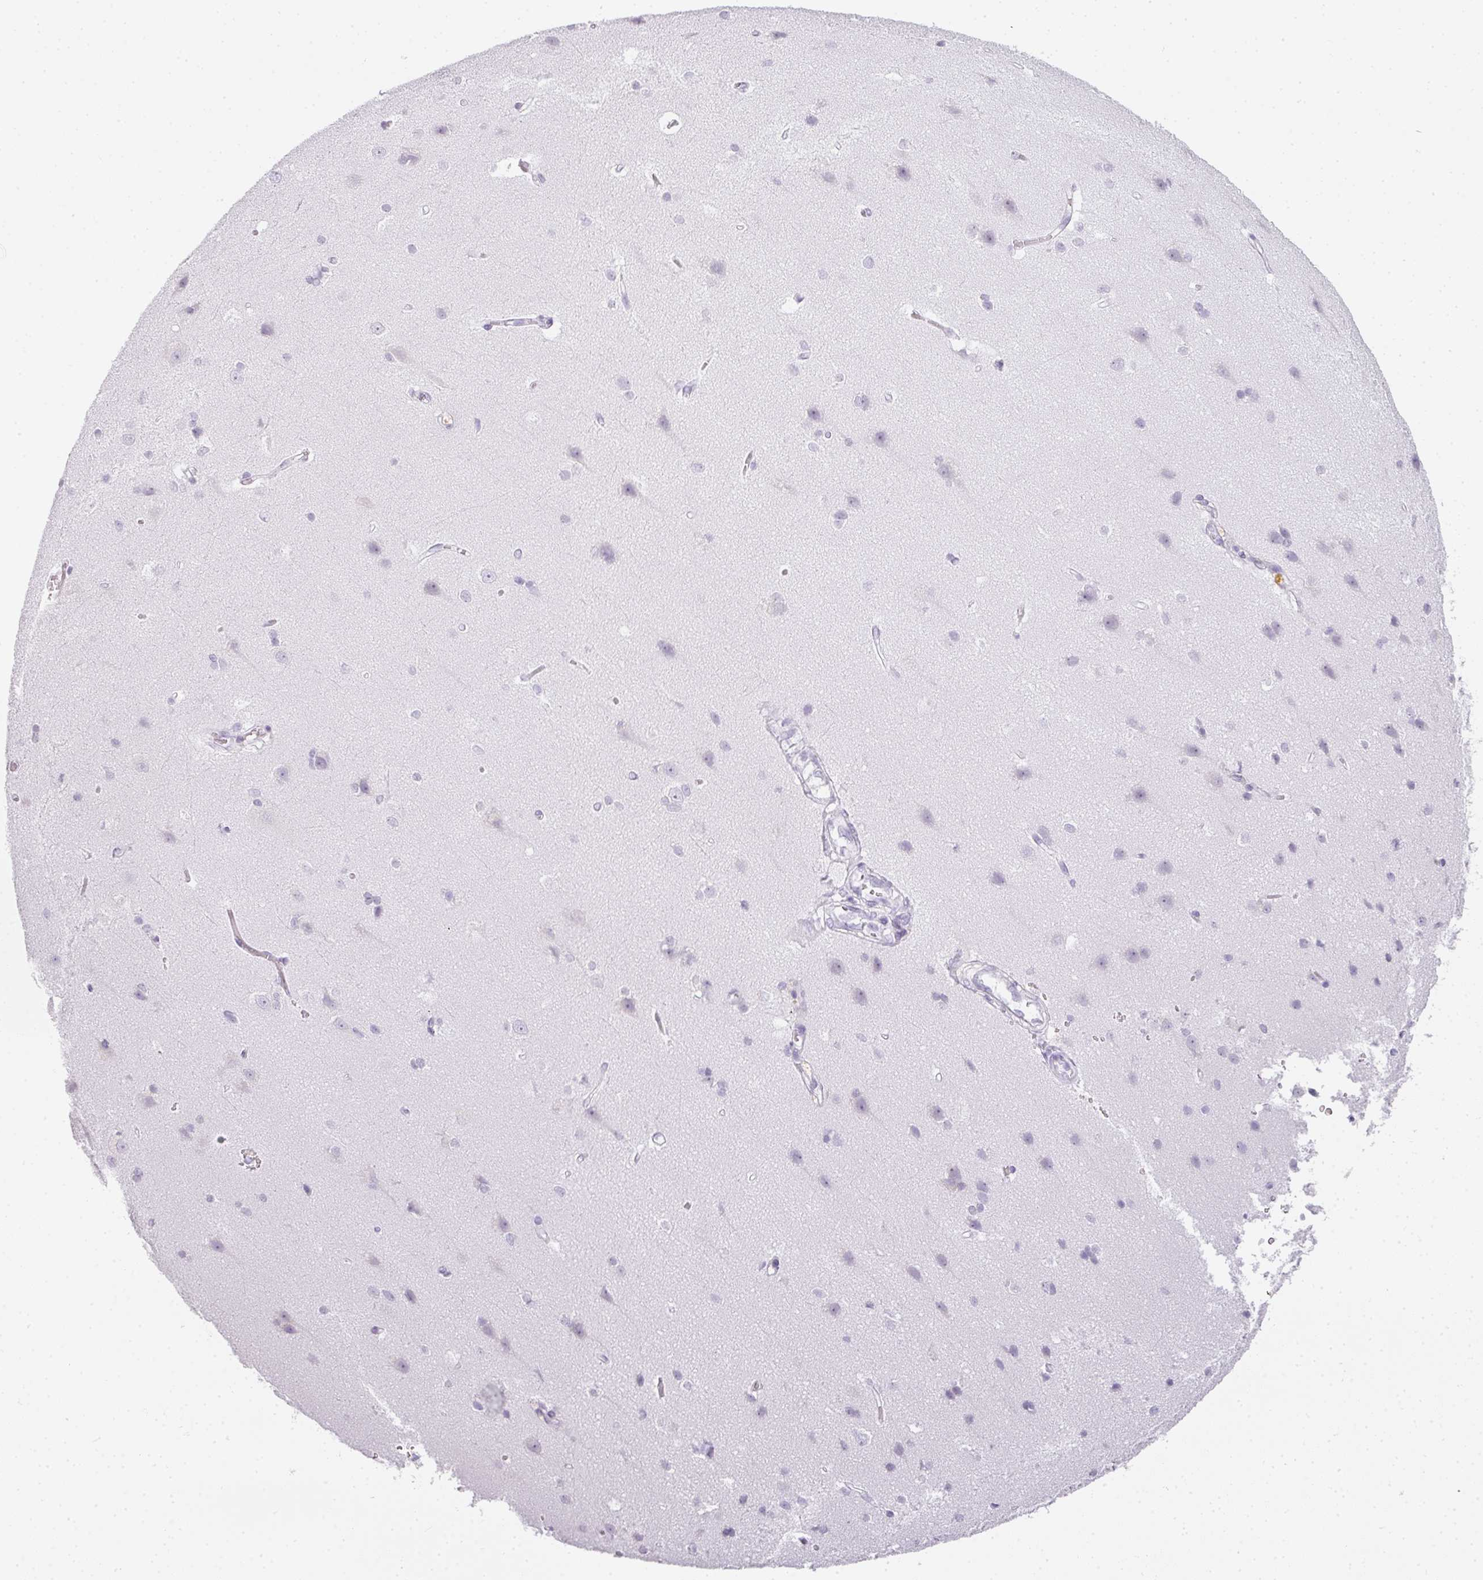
{"staining": {"intensity": "negative", "quantity": "none", "location": "none"}, "tissue": "cerebral cortex", "cell_type": "Endothelial cells", "image_type": "normal", "snomed": [{"axis": "morphology", "description": "Normal tissue, NOS"}, {"axis": "topography", "description": "Cerebral cortex"}], "caption": "A histopathology image of cerebral cortex stained for a protein displays no brown staining in endothelial cells. (Immunohistochemistry, brightfield microscopy, high magnification).", "gene": "RBMY1A1", "patient": {"sex": "male", "age": 37}}